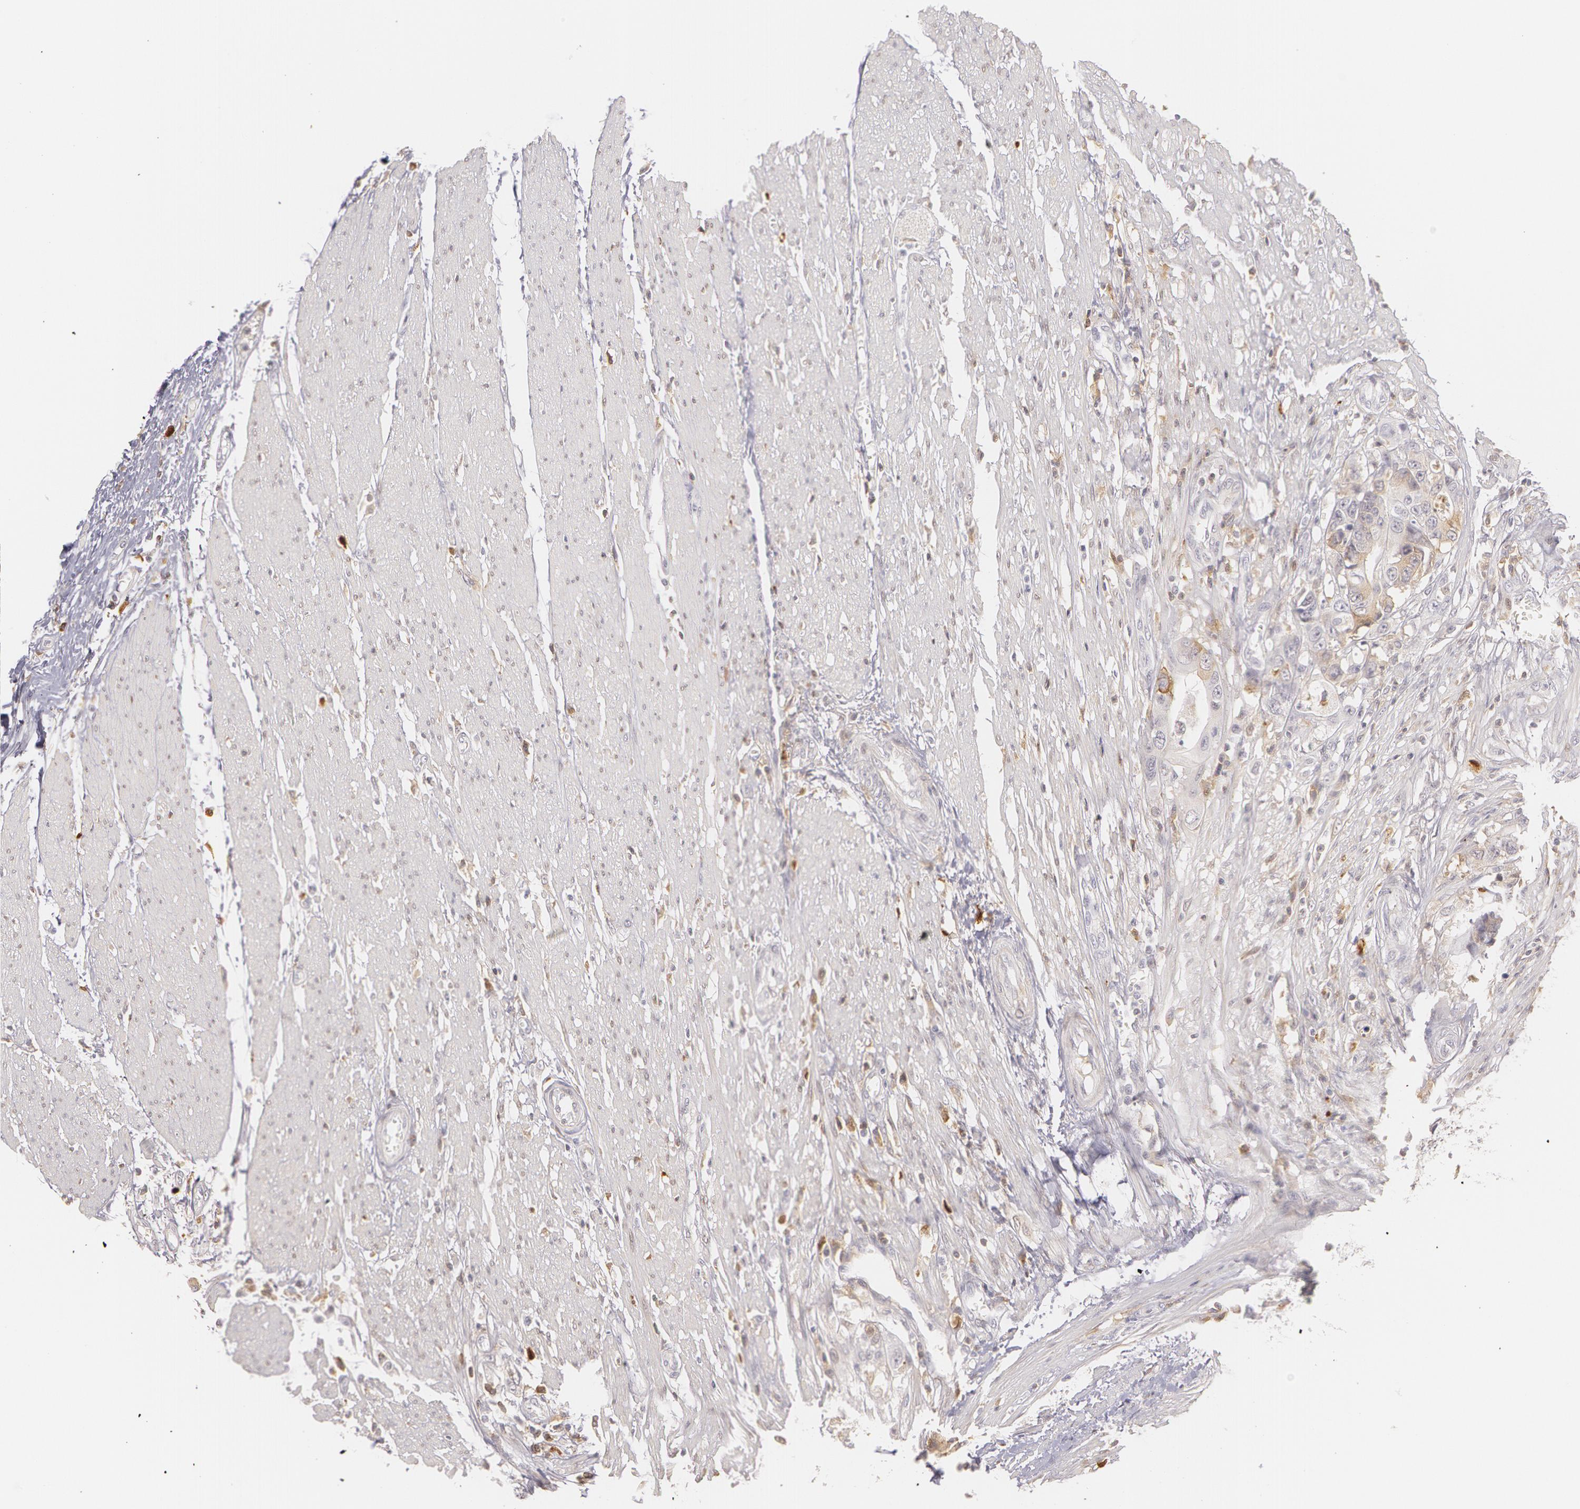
{"staining": {"intensity": "weak", "quantity": "<25%", "location": "cytoplasmic/membranous"}, "tissue": "colorectal cancer", "cell_type": "Tumor cells", "image_type": "cancer", "snomed": [{"axis": "morphology", "description": "Adenocarcinoma, NOS"}, {"axis": "topography", "description": "Rectum"}], "caption": "An image of human colorectal adenocarcinoma is negative for staining in tumor cells.", "gene": "LBP", "patient": {"sex": "female", "age": 98}}